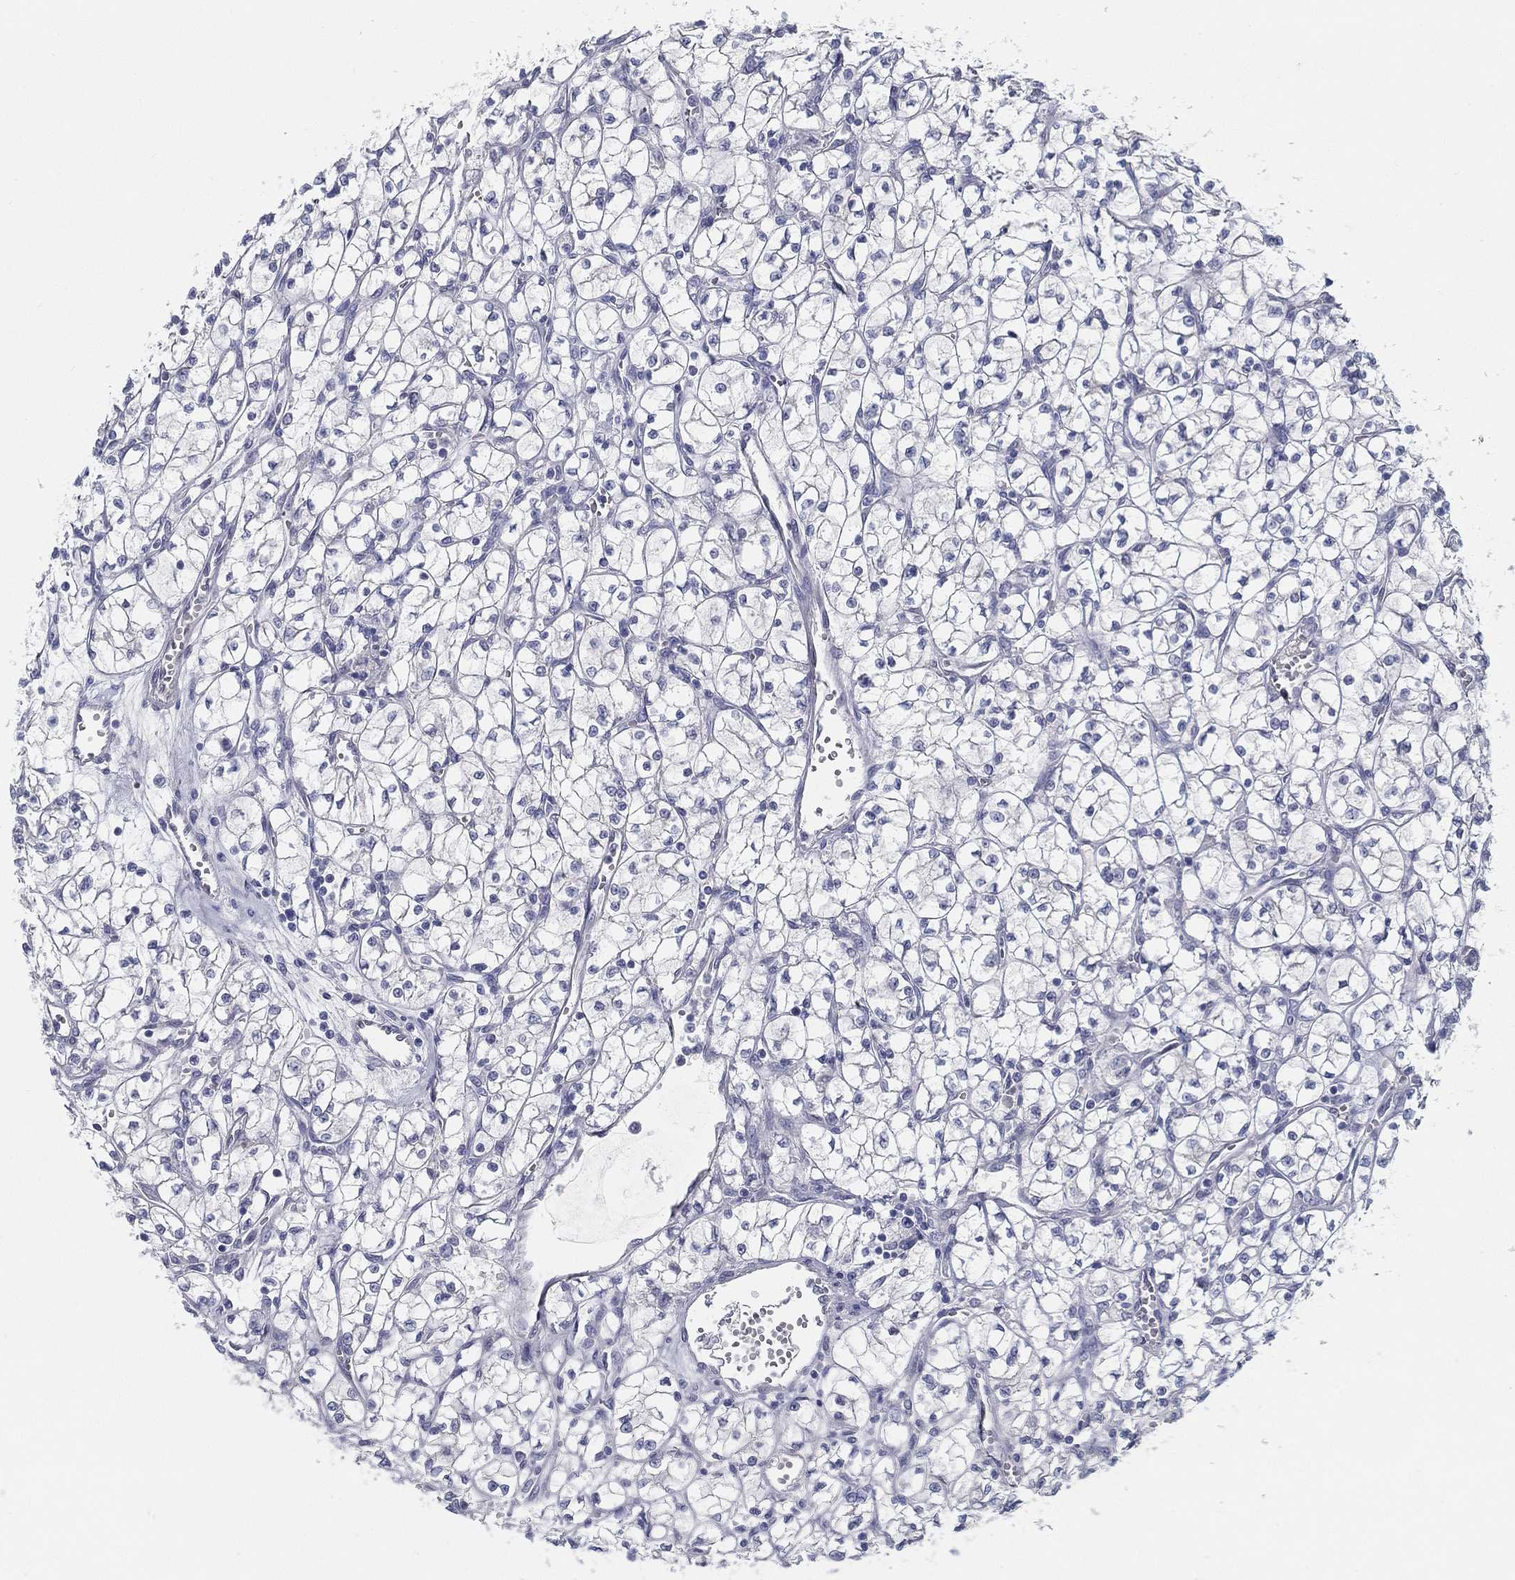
{"staining": {"intensity": "negative", "quantity": "none", "location": "none"}, "tissue": "renal cancer", "cell_type": "Tumor cells", "image_type": "cancer", "snomed": [{"axis": "morphology", "description": "Adenocarcinoma, NOS"}, {"axis": "topography", "description": "Kidney"}], "caption": "An image of human adenocarcinoma (renal) is negative for staining in tumor cells.", "gene": "STS", "patient": {"sex": "female", "age": 64}}